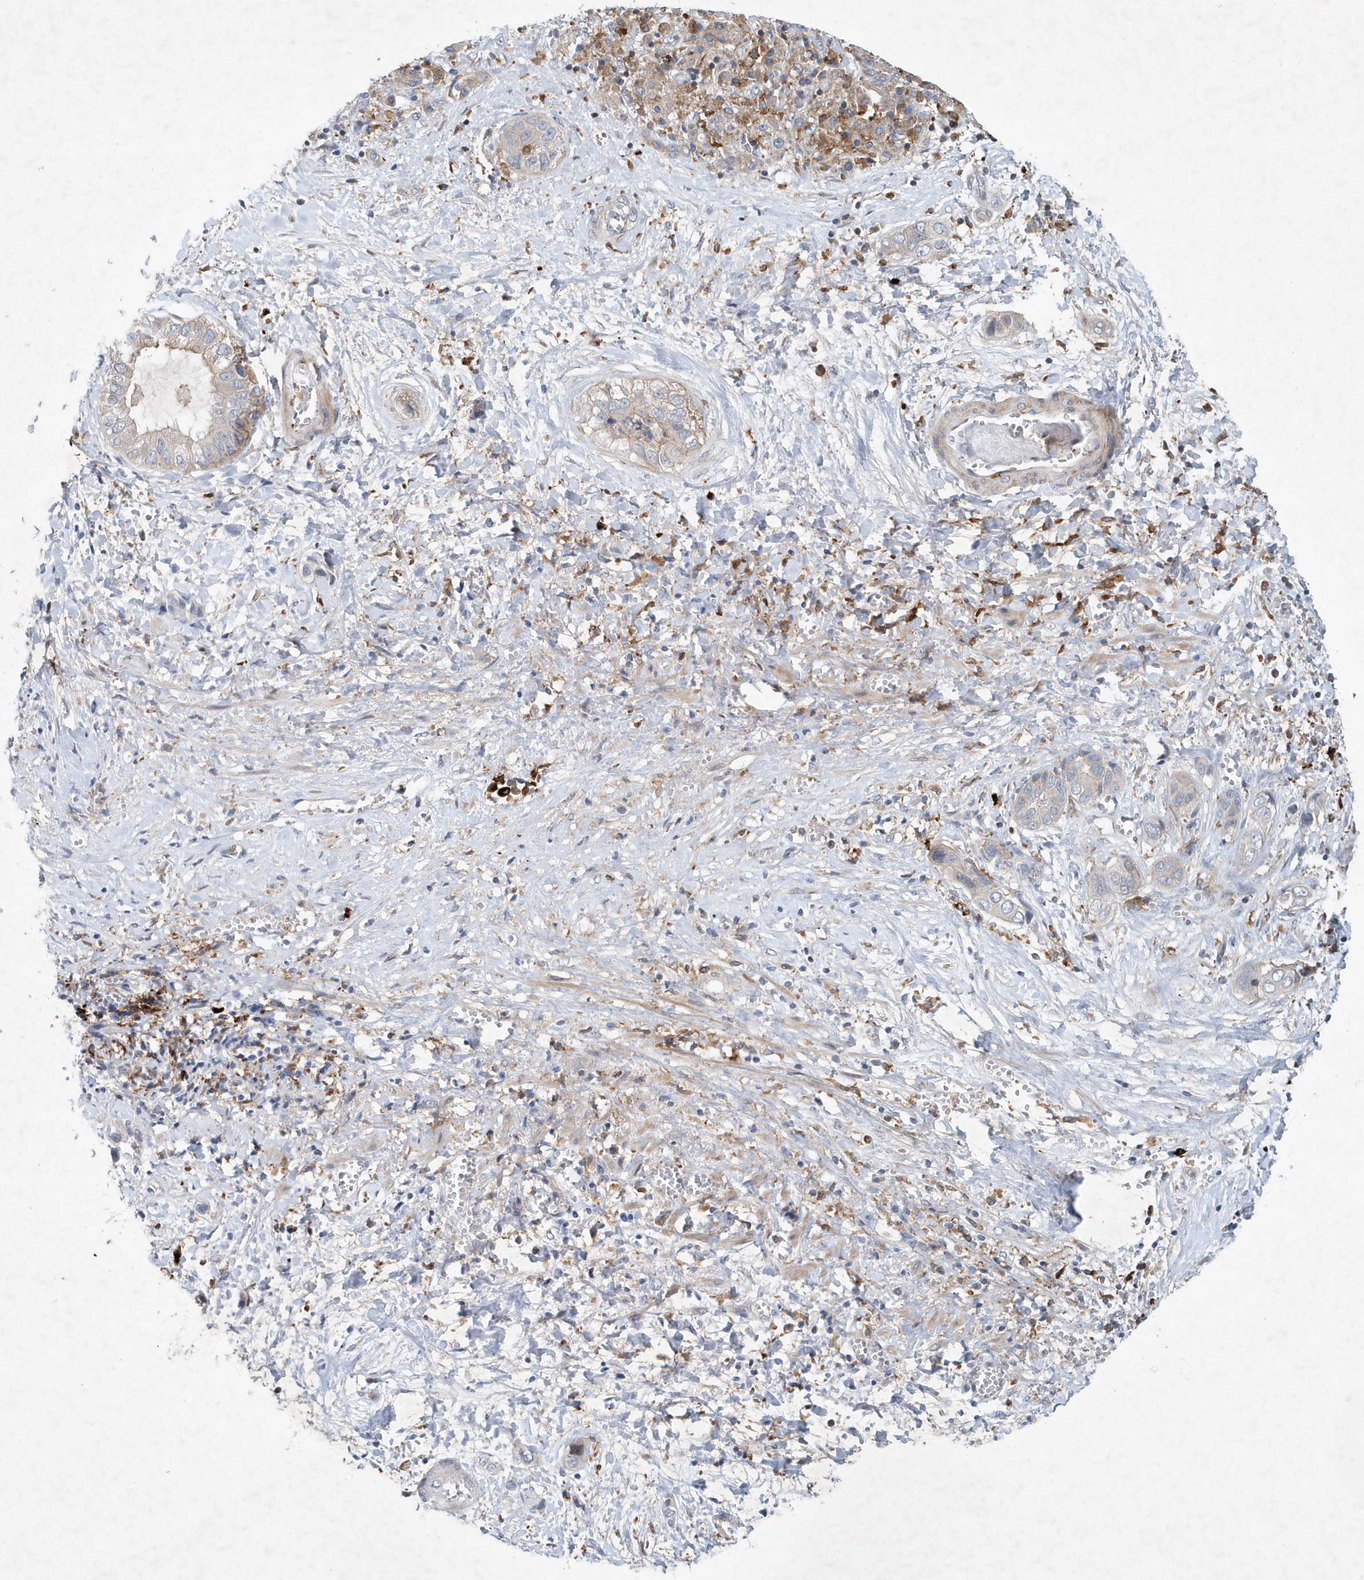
{"staining": {"intensity": "weak", "quantity": "25%-75%", "location": "cytoplasmic/membranous"}, "tissue": "liver cancer", "cell_type": "Tumor cells", "image_type": "cancer", "snomed": [{"axis": "morphology", "description": "Cholangiocarcinoma"}, {"axis": "topography", "description": "Liver"}], "caption": "Protein expression analysis of cholangiocarcinoma (liver) demonstrates weak cytoplasmic/membranous expression in about 25%-75% of tumor cells.", "gene": "P2RY10", "patient": {"sex": "female", "age": 52}}